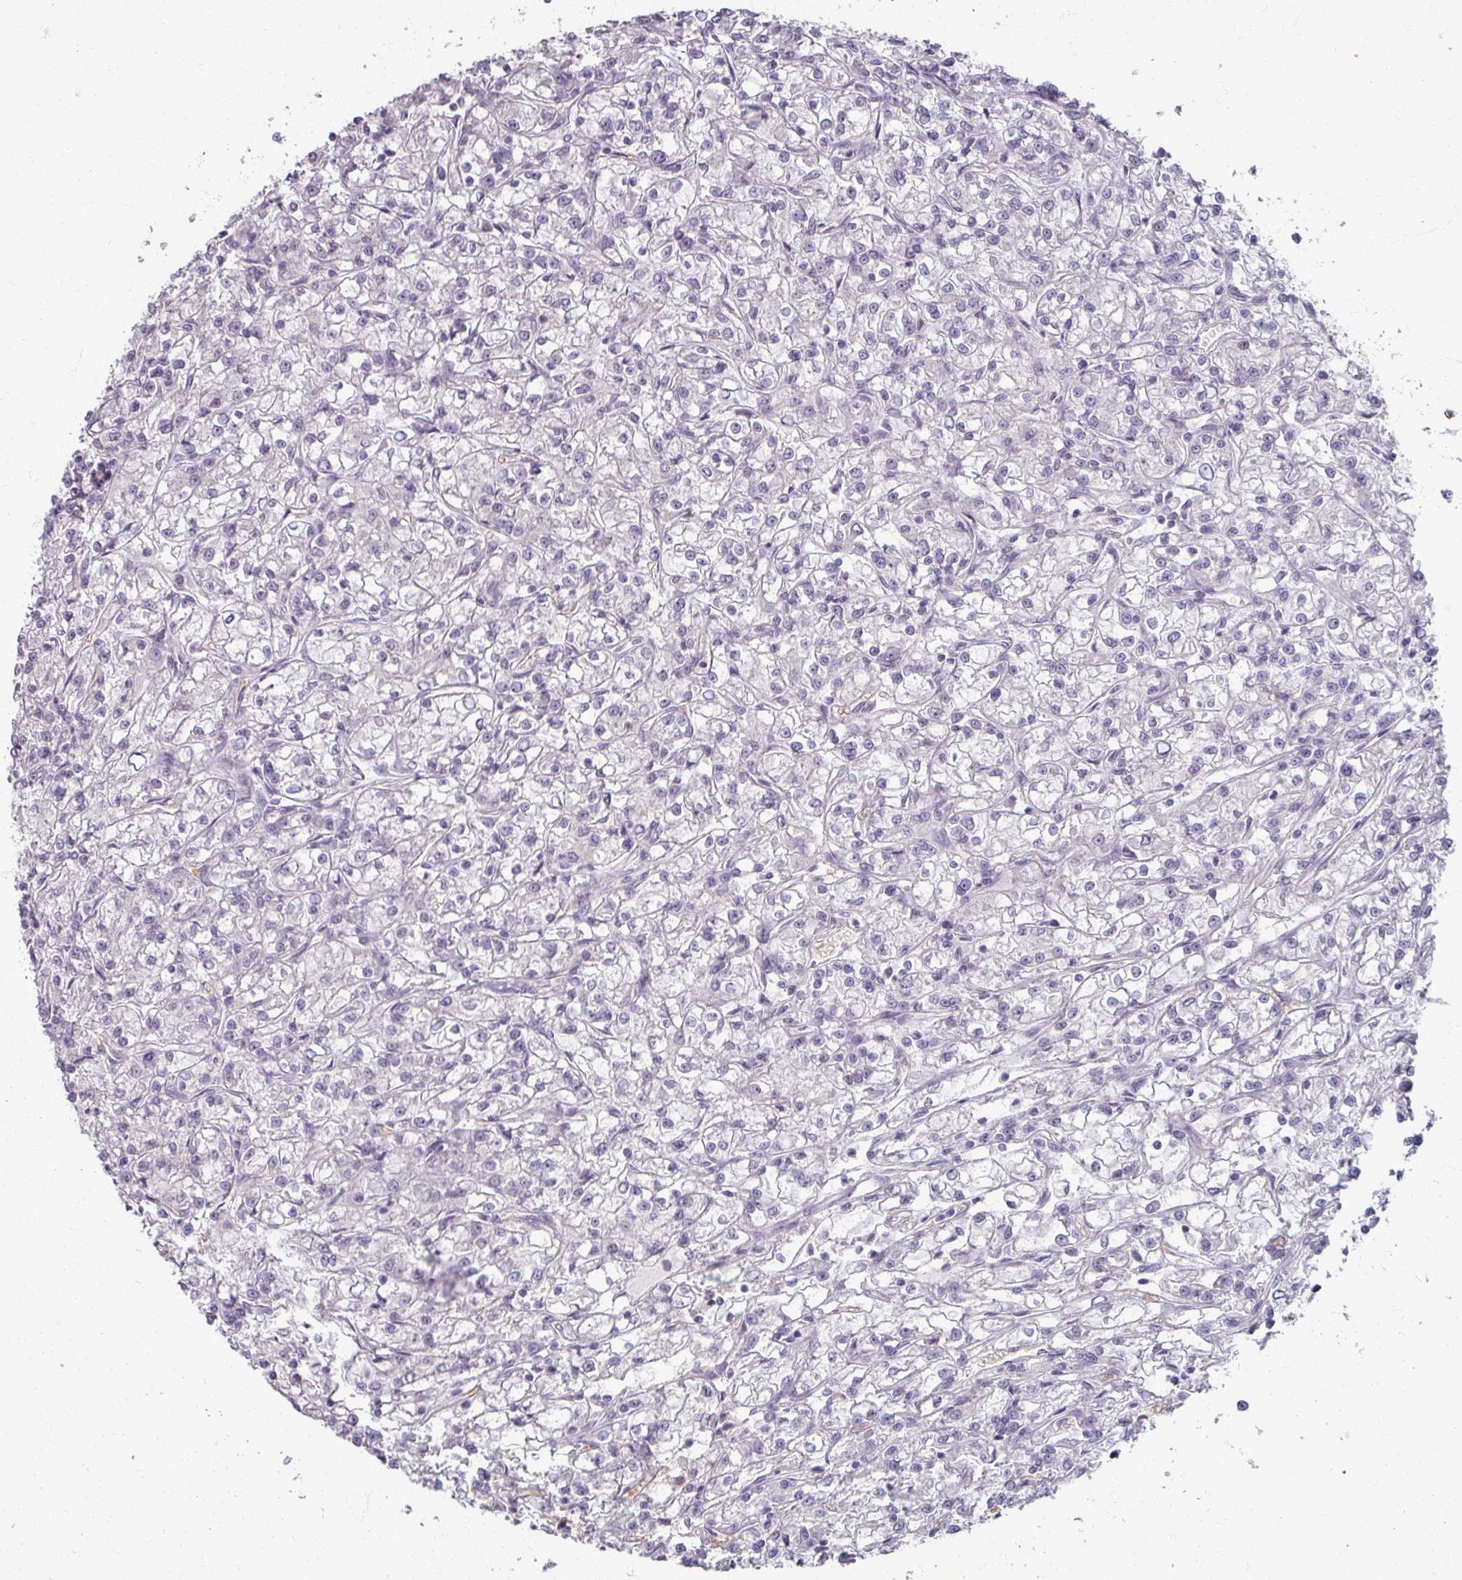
{"staining": {"intensity": "negative", "quantity": "none", "location": "none"}, "tissue": "renal cancer", "cell_type": "Tumor cells", "image_type": "cancer", "snomed": [{"axis": "morphology", "description": "Adenocarcinoma, NOS"}, {"axis": "topography", "description": "Kidney"}], "caption": "IHC image of adenocarcinoma (renal) stained for a protein (brown), which reveals no staining in tumor cells.", "gene": "KMT5C", "patient": {"sex": "female", "age": 59}}